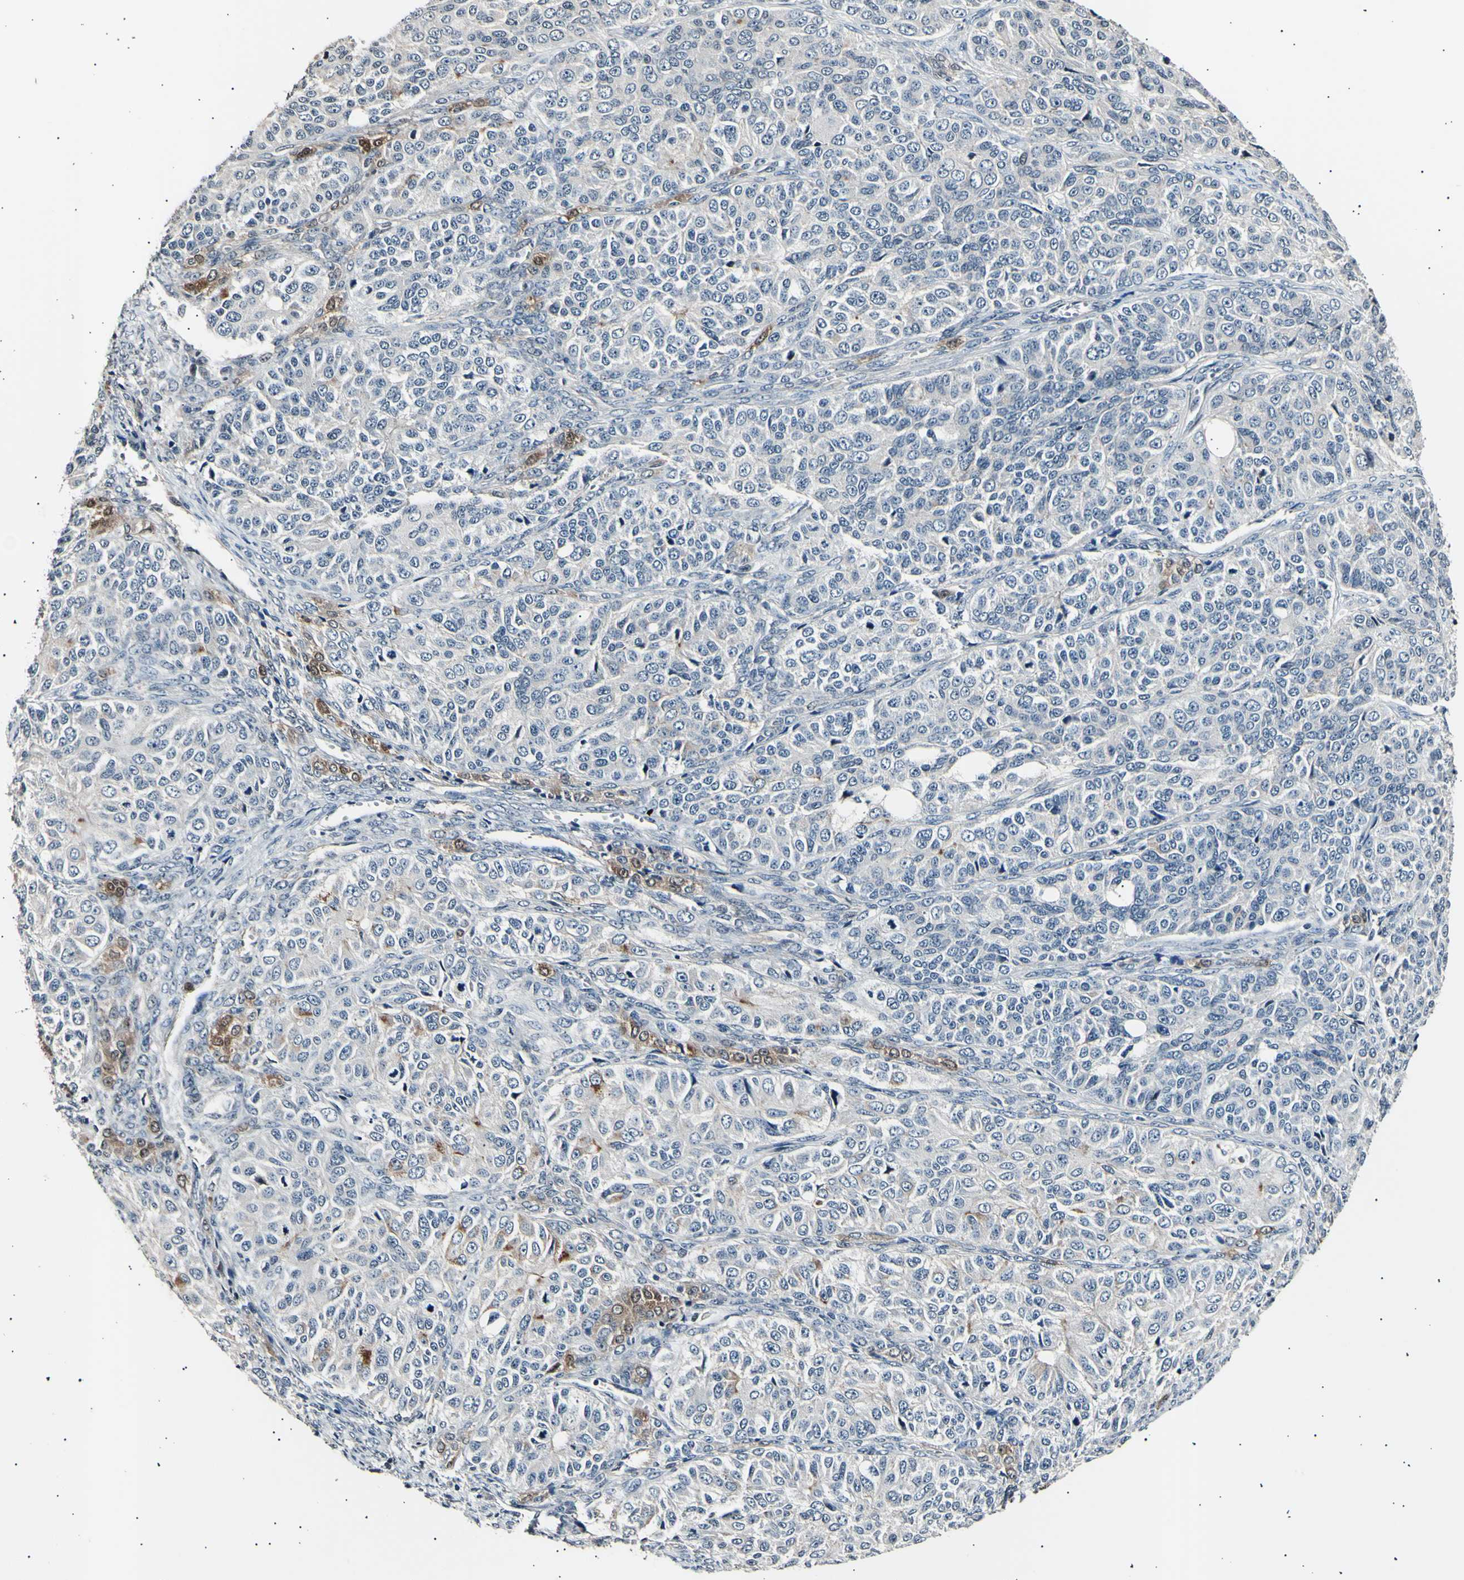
{"staining": {"intensity": "negative", "quantity": "none", "location": "none"}, "tissue": "ovarian cancer", "cell_type": "Tumor cells", "image_type": "cancer", "snomed": [{"axis": "morphology", "description": "Carcinoma, endometroid"}, {"axis": "topography", "description": "Ovary"}], "caption": "An IHC micrograph of ovarian endometroid carcinoma is shown. There is no staining in tumor cells of ovarian endometroid carcinoma.", "gene": "AK1", "patient": {"sex": "female", "age": 51}}